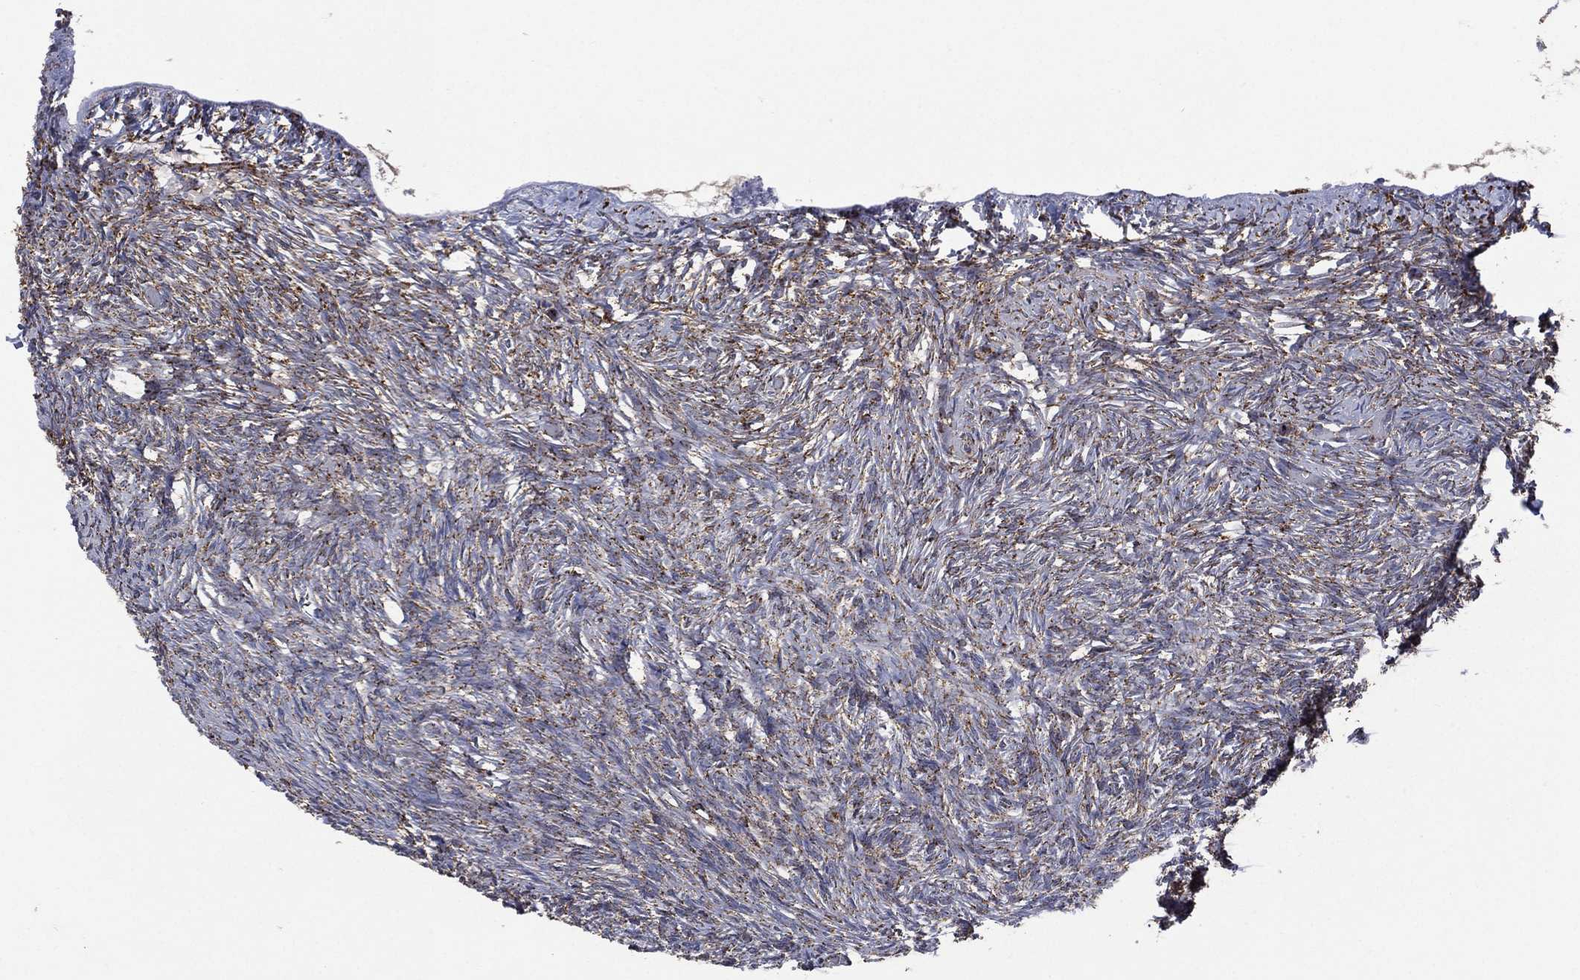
{"staining": {"intensity": "moderate", "quantity": ">75%", "location": "cytoplasmic/membranous"}, "tissue": "ovary", "cell_type": "Ovarian stroma cells", "image_type": "normal", "snomed": [{"axis": "morphology", "description": "Normal tissue, NOS"}, {"axis": "topography", "description": "Ovary"}], "caption": "An image showing moderate cytoplasmic/membranous positivity in approximately >75% of ovarian stroma cells in normal ovary, as visualized by brown immunohistochemical staining.", "gene": "GOT2", "patient": {"sex": "female", "age": 39}}